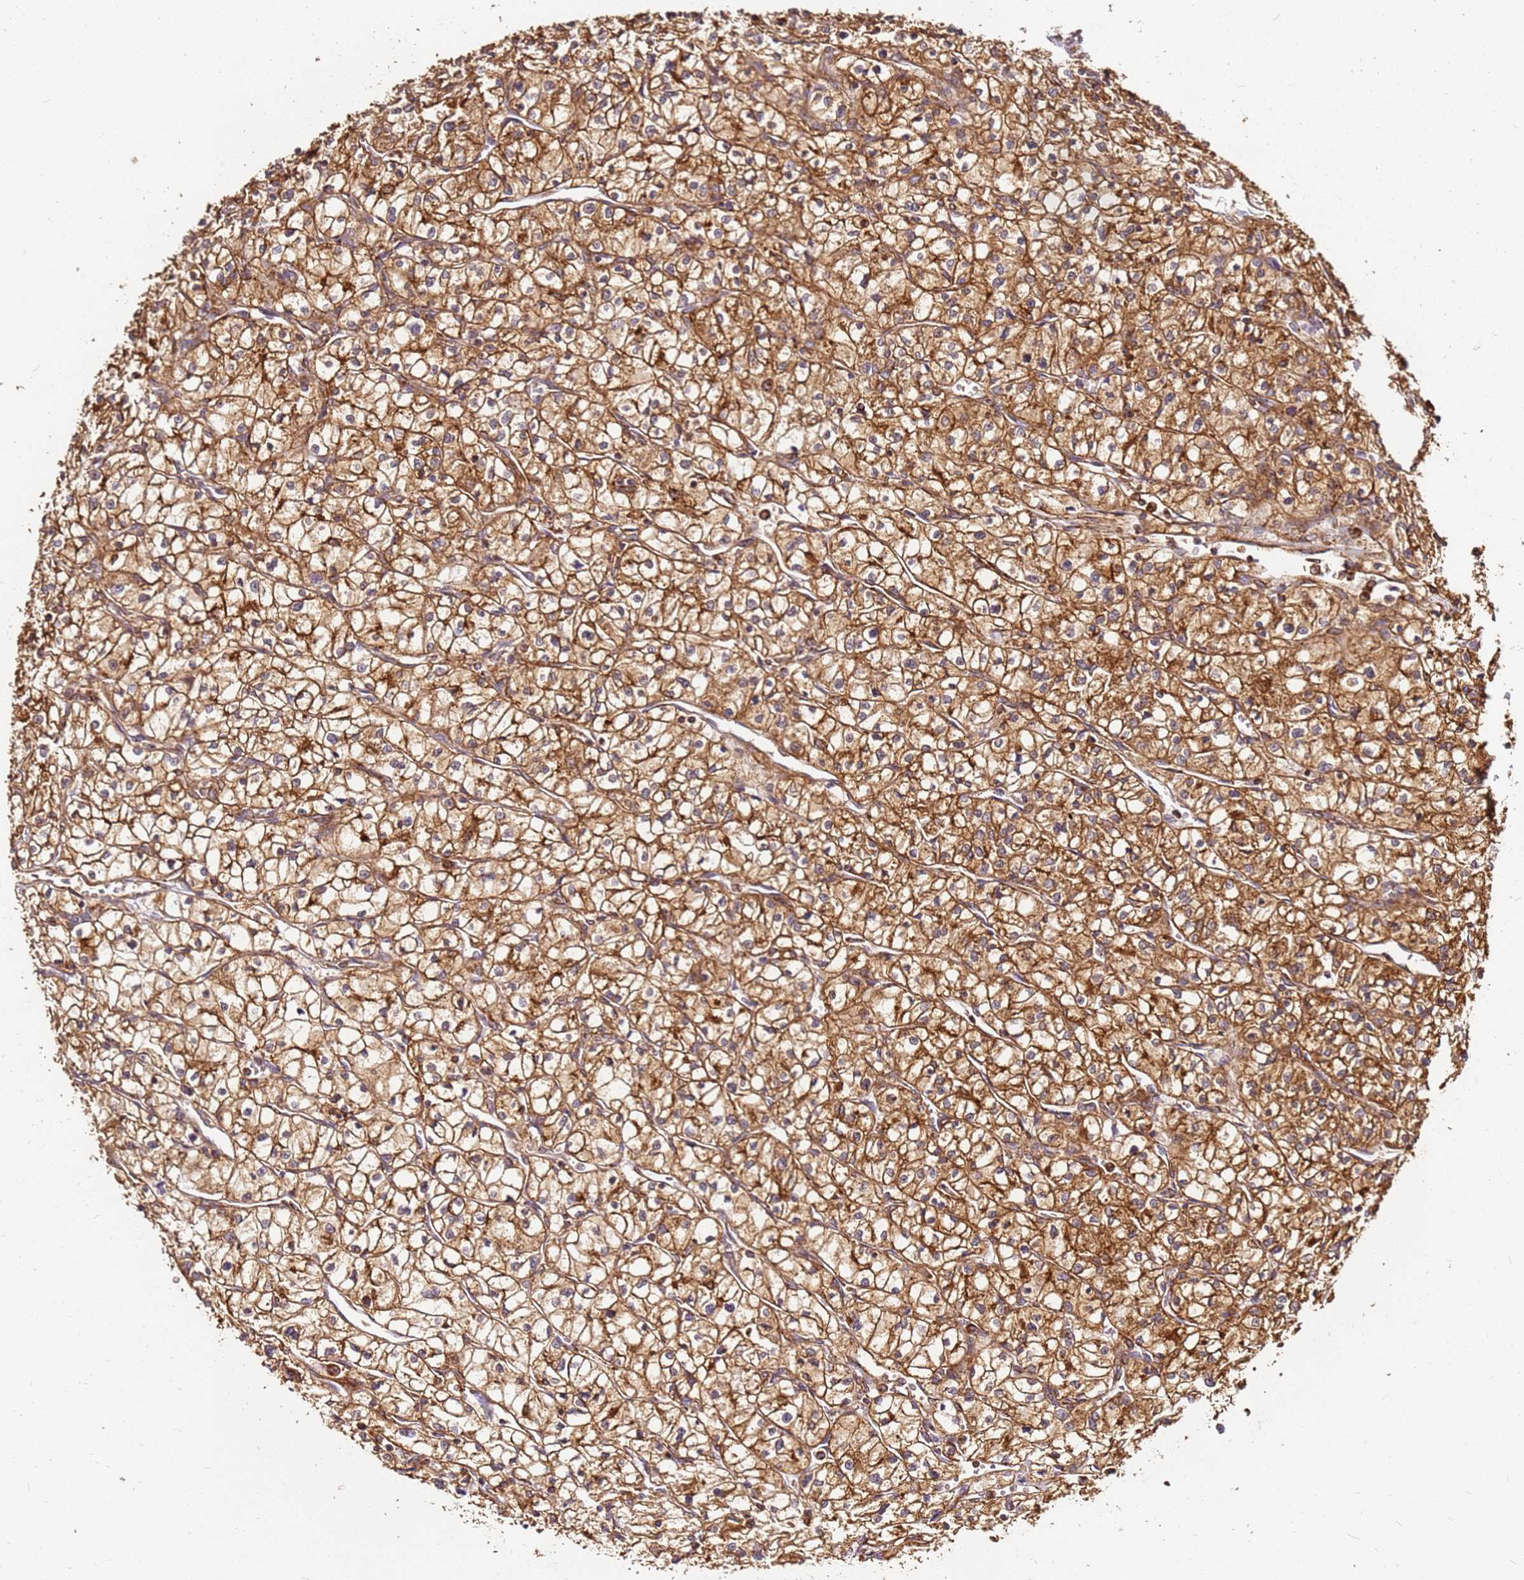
{"staining": {"intensity": "strong", "quantity": ">75%", "location": "cytoplasmic/membranous"}, "tissue": "renal cancer", "cell_type": "Tumor cells", "image_type": "cancer", "snomed": [{"axis": "morphology", "description": "Adenocarcinoma, NOS"}, {"axis": "topography", "description": "Kidney"}], "caption": "High-power microscopy captured an IHC photomicrograph of renal adenocarcinoma, revealing strong cytoplasmic/membranous staining in approximately >75% of tumor cells. The staining was performed using DAB to visualize the protein expression in brown, while the nuclei were stained in blue with hematoxylin (Magnification: 20x).", "gene": "DVL3", "patient": {"sex": "female", "age": 64}}